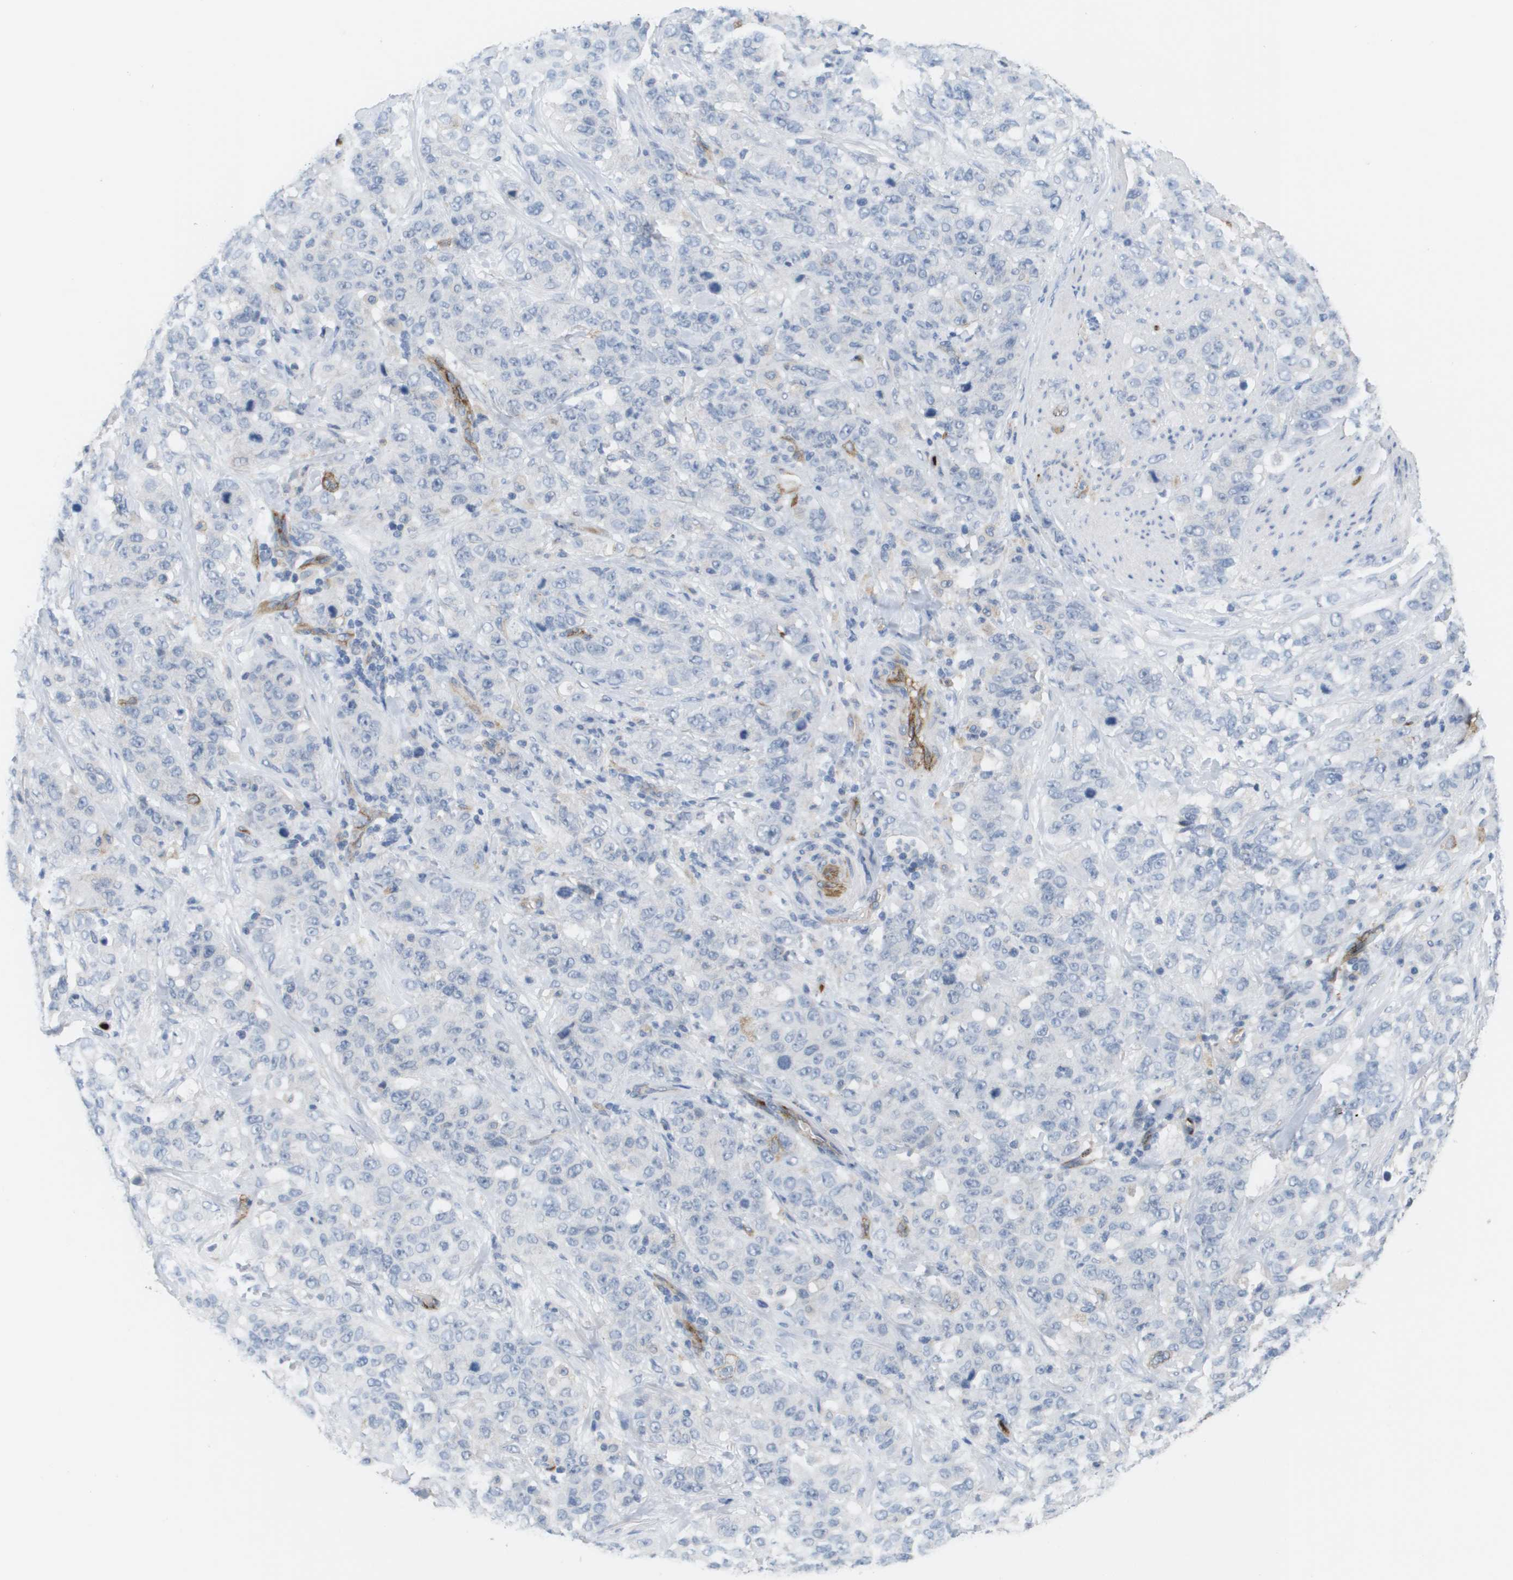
{"staining": {"intensity": "negative", "quantity": "none", "location": "none"}, "tissue": "stomach cancer", "cell_type": "Tumor cells", "image_type": "cancer", "snomed": [{"axis": "morphology", "description": "Adenocarcinoma, NOS"}, {"axis": "topography", "description": "Stomach"}], "caption": "Image shows no significant protein expression in tumor cells of adenocarcinoma (stomach). (DAB (3,3'-diaminobenzidine) immunohistochemistry, high magnification).", "gene": "ANGPT2", "patient": {"sex": "male", "age": 48}}